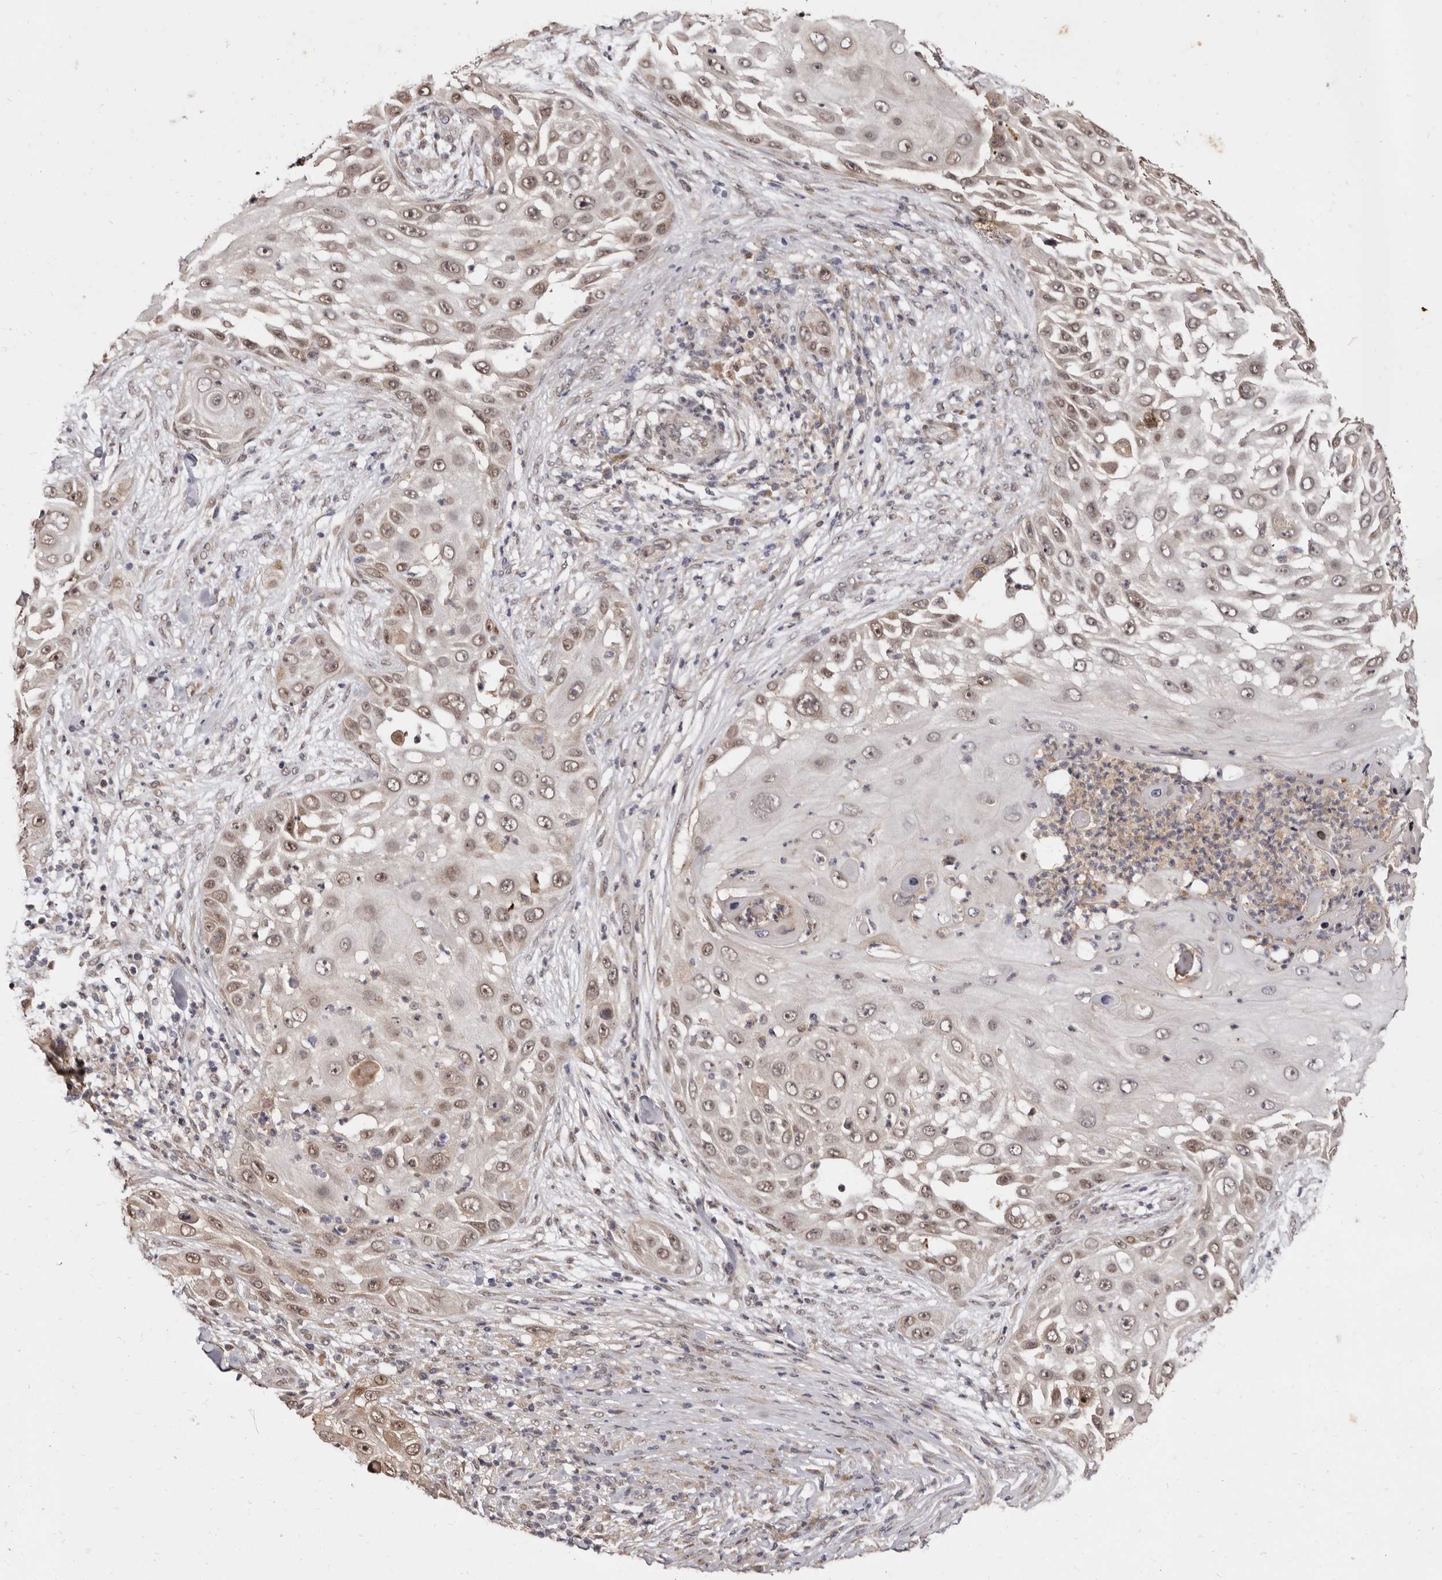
{"staining": {"intensity": "weak", "quantity": "25%-75%", "location": "nuclear"}, "tissue": "skin cancer", "cell_type": "Tumor cells", "image_type": "cancer", "snomed": [{"axis": "morphology", "description": "Squamous cell carcinoma, NOS"}, {"axis": "topography", "description": "Skin"}], "caption": "IHC (DAB) staining of human squamous cell carcinoma (skin) exhibits weak nuclear protein expression in about 25%-75% of tumor cells. The staining is performed using DAB (3,3'-diaminobenzidine) brown chromogen to label protein expression. The nuclei are counter-stained blue using hematoxylin.", "gene": "ZNF326", "patient": {"sex": "female", "age": 44}}